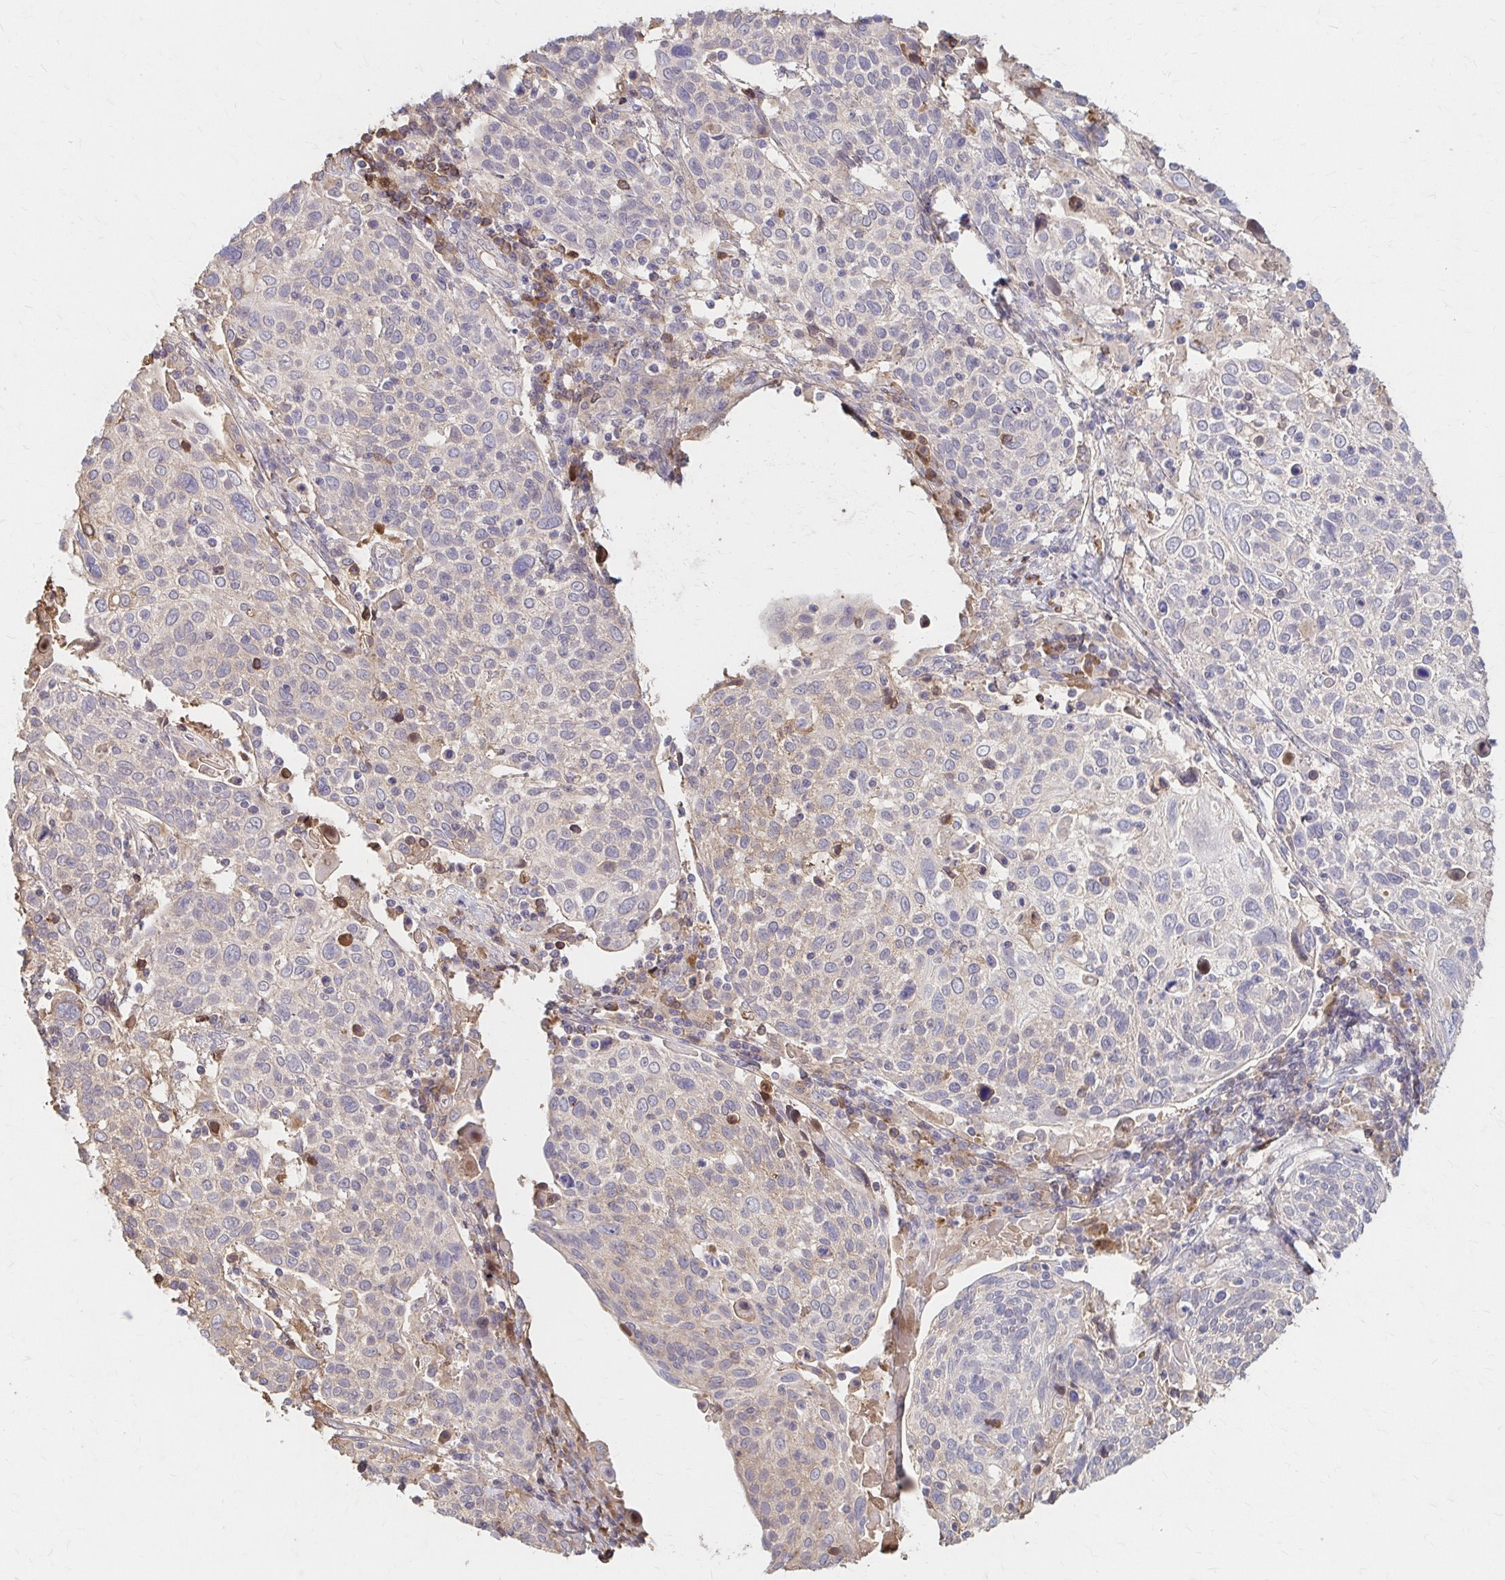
{"staining": {"intensity": "weak", "quantity": "<25%", "location": "cytoplasmic/membranous"}, "tissue": "cervical cancer", "cell_type": "Tumor cells", "image_type": "cancer", "snomed": [{"axis": "morphology", "description": "Squamous cell carcinoma, NOS"}, {"axis": "topography", "description": "Cervix"}], "caption": "Immunohistochemical staining of human cervical cancer (squamous cell carcinoma) displays no significant expression in tumor cells.", "gene": "HMGCS2", "patient": {"sex": "female", "age": 61}}